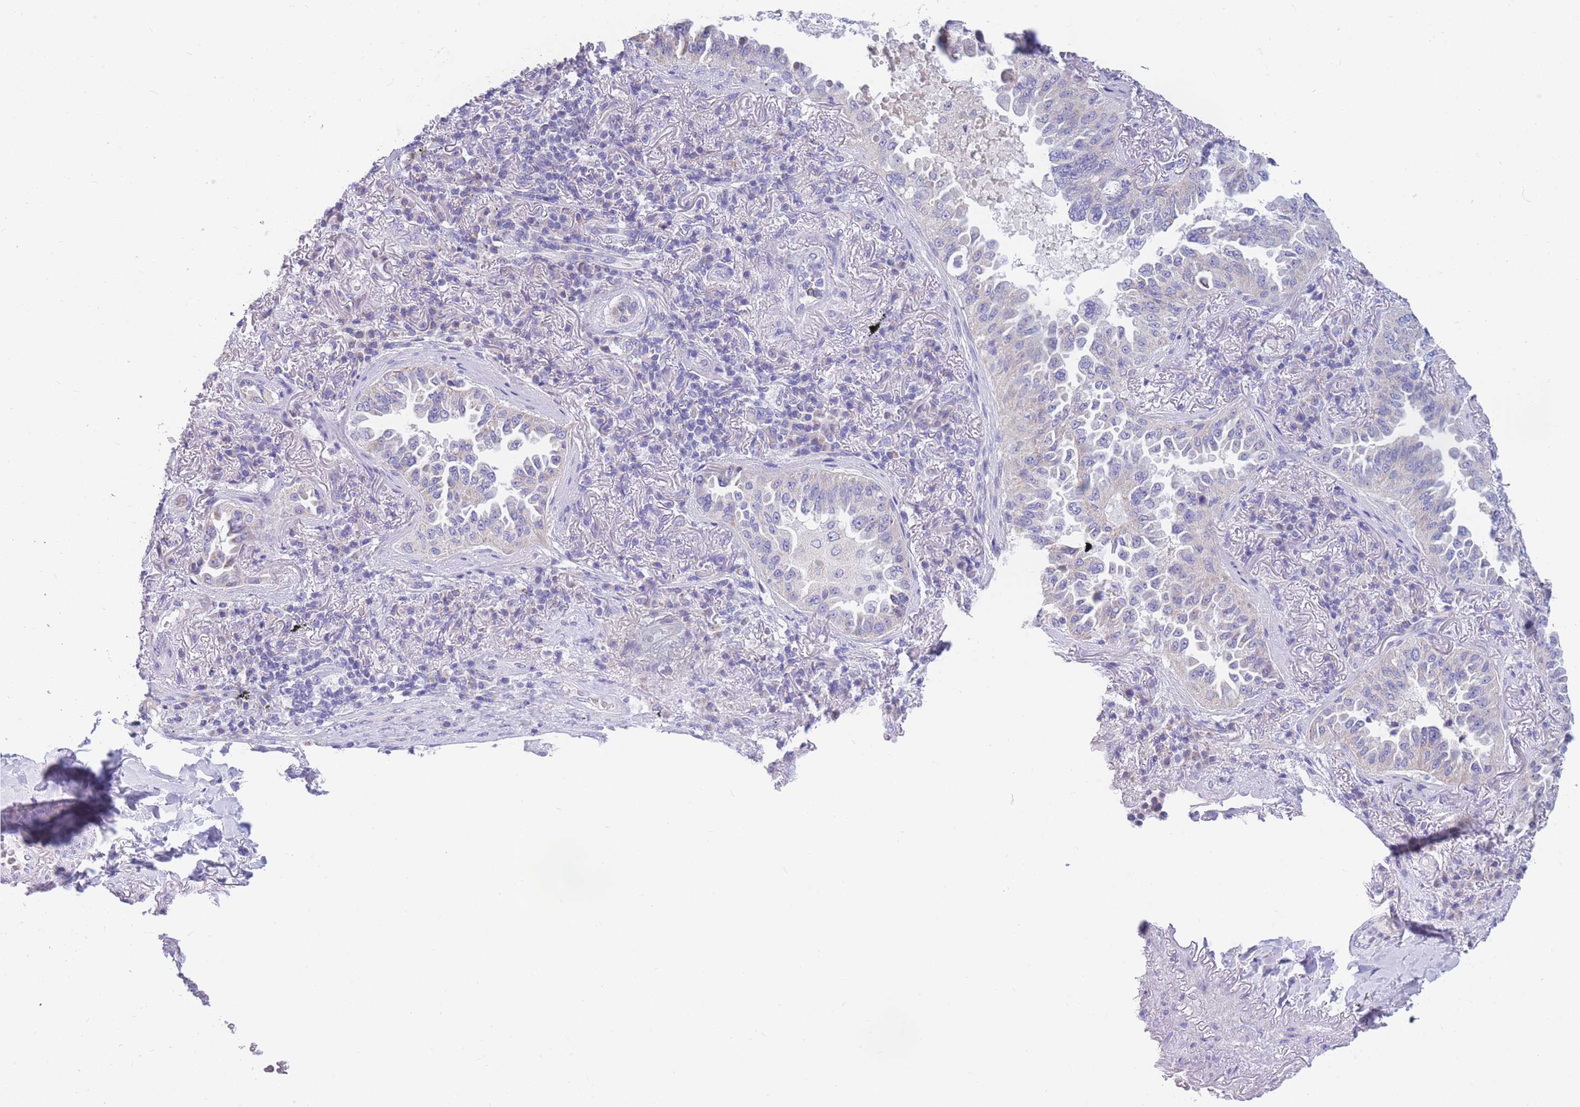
{"staining": {"intensity": "negative", "quantity": "none", "location": "none"}, "tissue": "lung cancer", "cell_type": "Tumor cells", "image_type": "cancer", "snomed": [{"axis": "morphology", "description": "Adenocarcinoma, NOS"}, {"axis": "topography", "description": "Lung"}], "caption": "Immunohistochemistry (IHC) micrograph of neoplastic tissue: lung adenocarcinoma stained with DAB (3,3'-diaminobenzidine) shows no significant protein expression in tumor cells.", "gene": "DHRS11", "patient": {"sex": "female", "age": 69}}